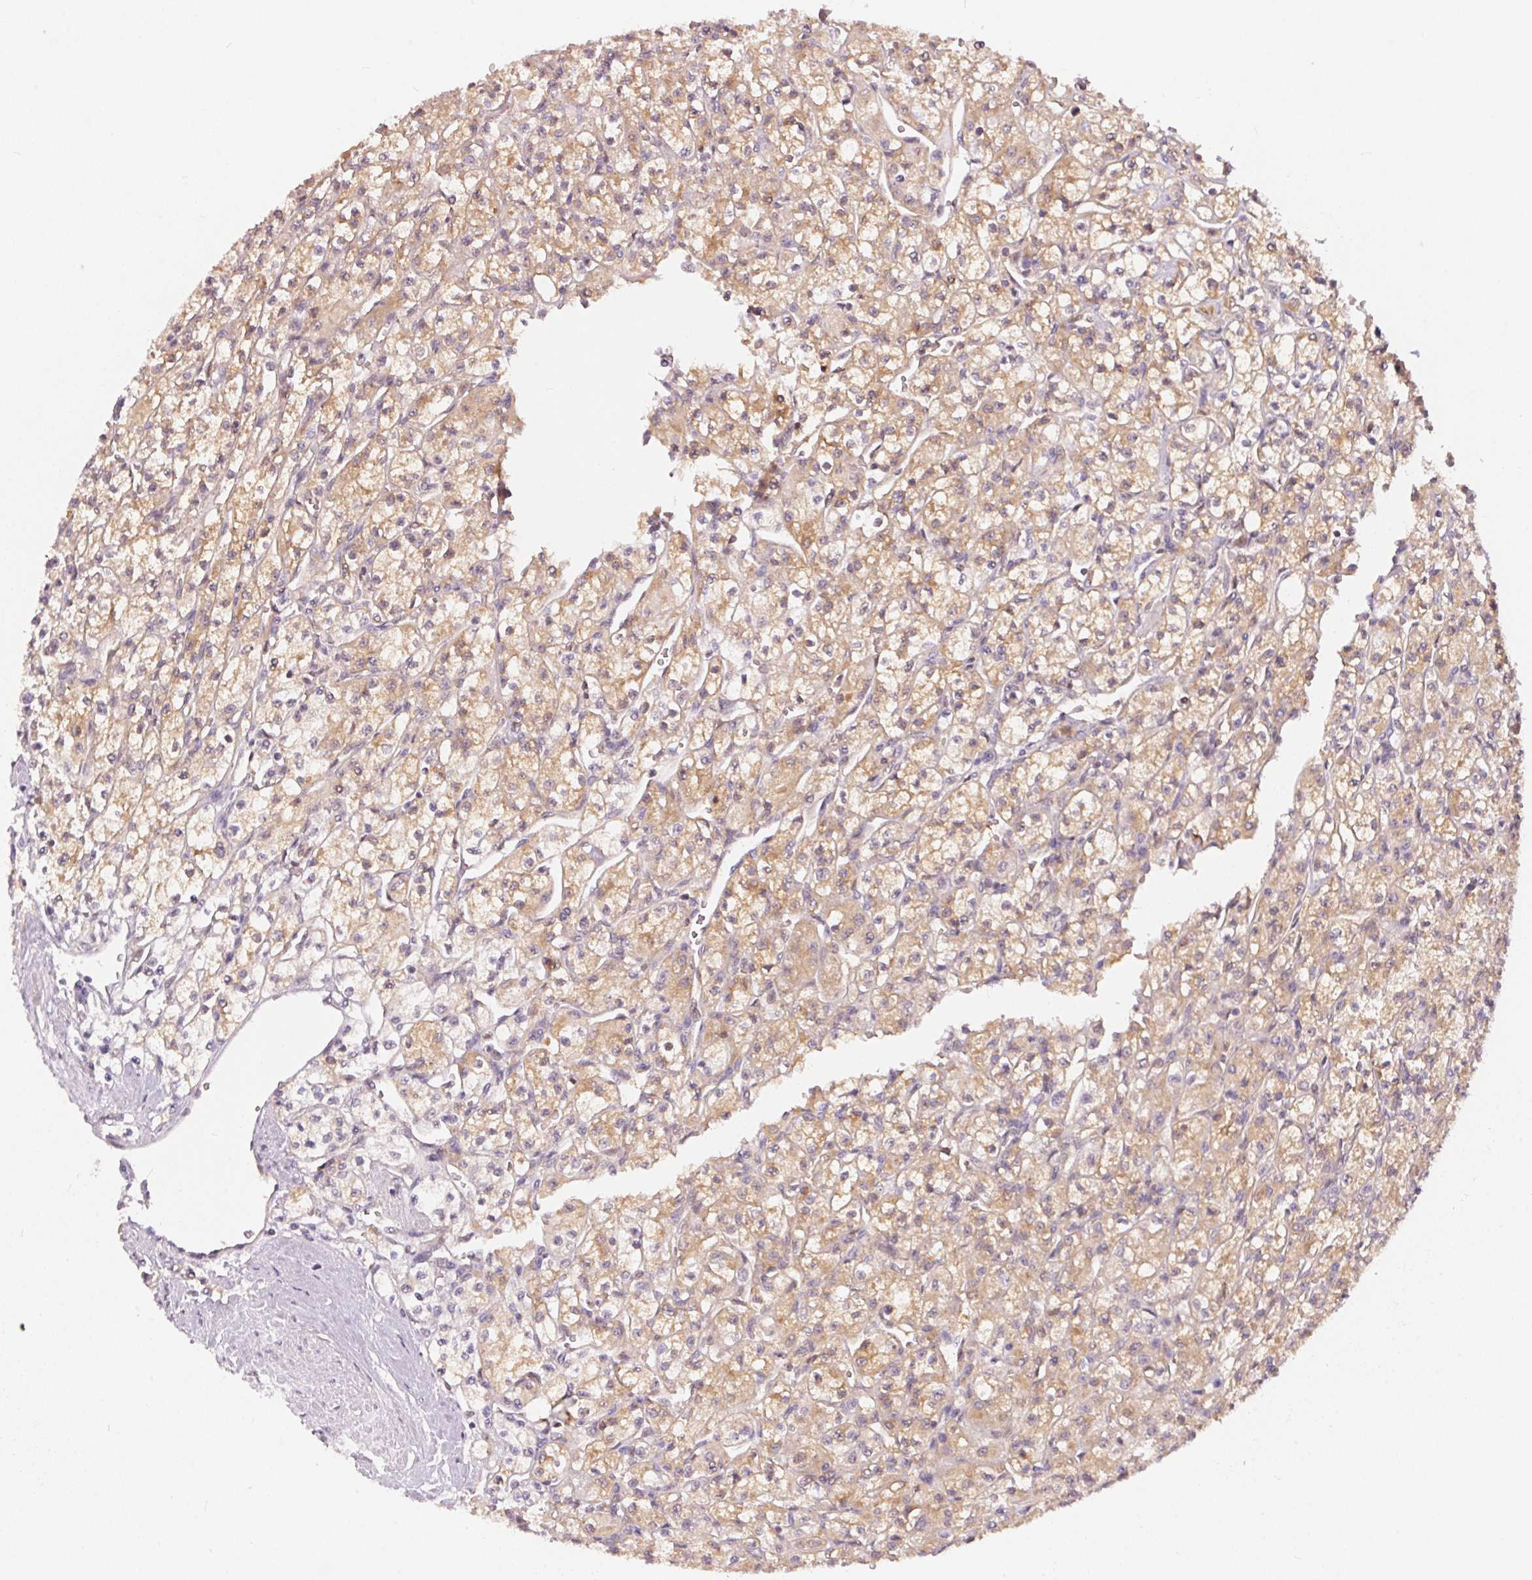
{"staining": {"intensity": "moderate", "quantity": ">75%", "location": "cytoplasmic/membranous"}, "tissue": "renal cancer", "cell_type": "Tumor cells", "image_type": "cancer", "snomed": [{"axis": "morphology", "description": "Adenocarcinoma, NOS"}, {"axis": "topography", "description": "Kidney"}], "caption": "Adenocarcinoma (renal) stained with DAB (3,3'-diaminobenzidine) IHC demonstrates medium levels of moderate cytoplasmic/membranous staining in approximately >75% of tumor cells. (DAB IHC with brightfield microscopy, high magnification).", "gene": "BLMH", "patient": {"sex": "female", "age": 70}}